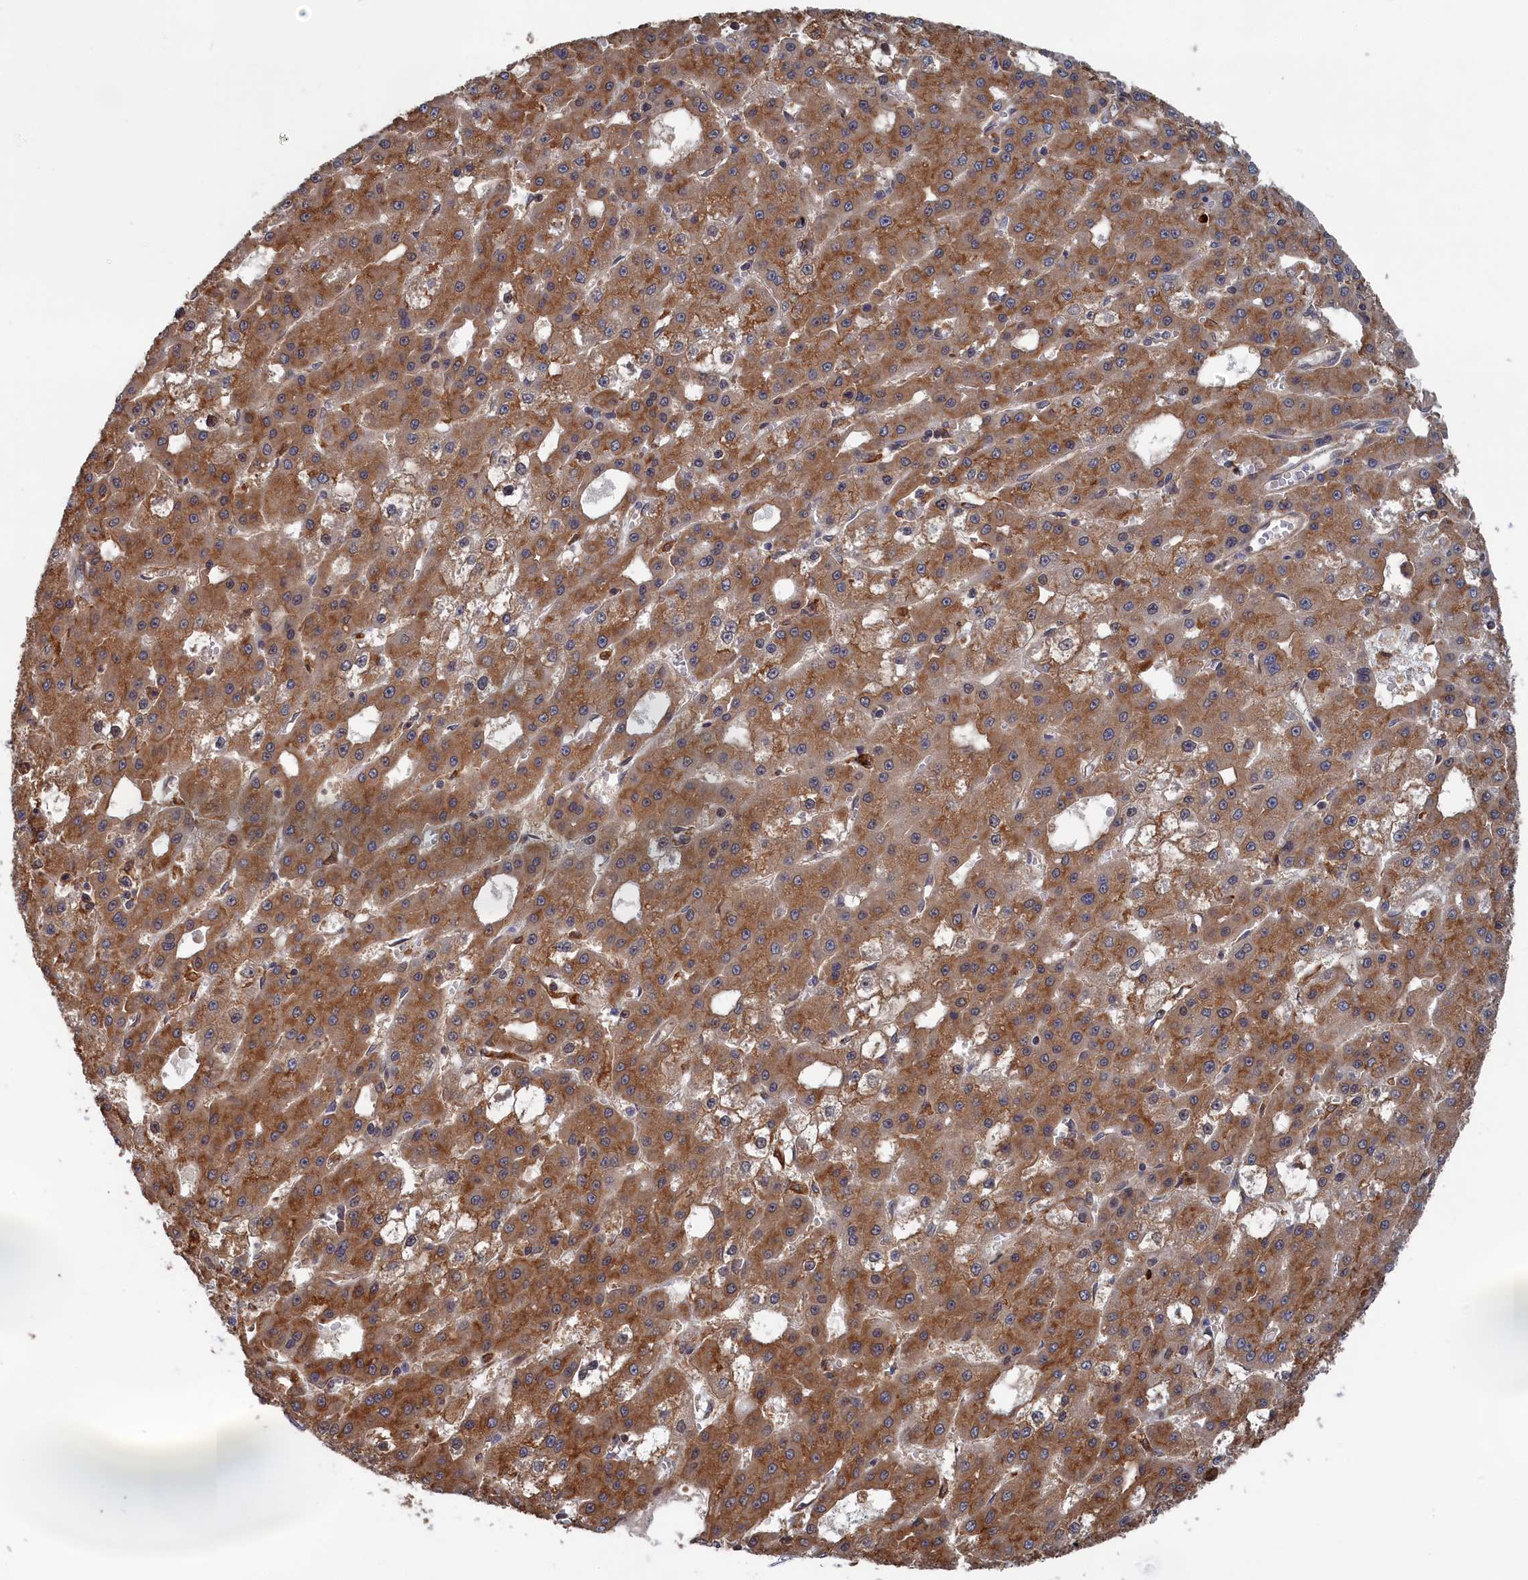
{"staining": {"intensity": "moderate", "quantity": ">75%", "location": "cytoplasmic/membranous"}, "tissue": "liver cancer", "cell_type": "Tumor cells", "image_type": "cancer", "snomed": [{"axis": "morphology", "description": "Carcinoma, Hepatocellular, NOS"}, {"axis": "topography", "description": "Liver"}], "caption": "DAB immunohistochemical staining of liver hepatocellular carcinoma demonstrates moderate cytoplasmic/membranous protein positivity in about >75% of tumor cells. (DAB = brown stain, brightfield microscopy at high magnification).", "gene": "BPIFB6", "patient": {"sex": "male", "age": 47}}